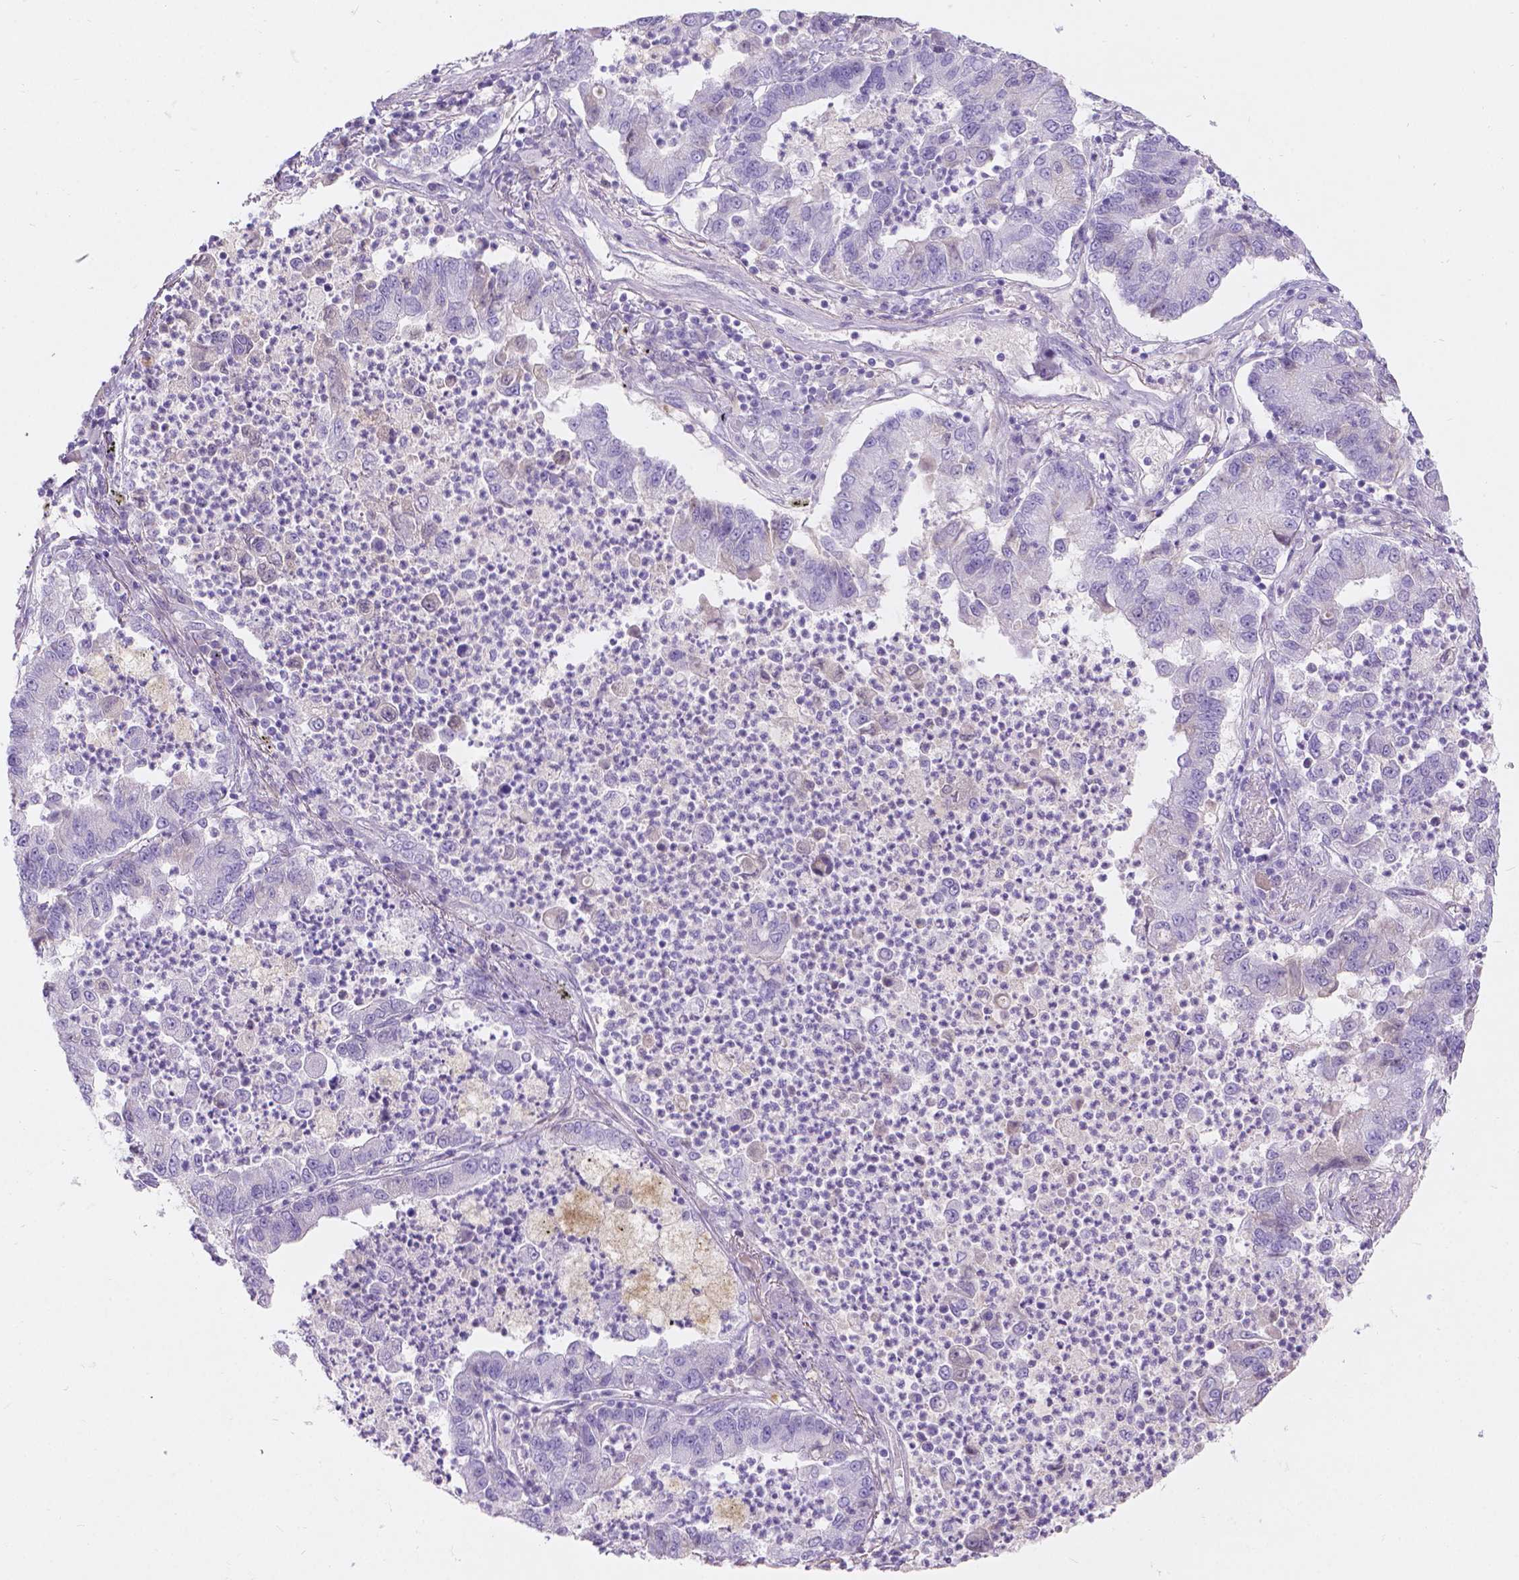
{"staining": {"intensity": "negative", "quantity": "none", "location": "none"}, "tissue": "lung cancer", "cell_type": "Tumor cells", "image_type": "cancer", "snomed": [{"axis": "morphology", "description": "Adenocarcinoma, NOS"}, {"axis": "topography", "description": "Lung"}], "caption": "The photomicrograph shows no significant expression in tumor cells of adenocarcinoma (lung). (DAB (3,3'-diaminobenzidine) immunohistochemistry, high magnification).", "gene": "GAL3ST2", "patient": {"sex": "female", "age": 57}}